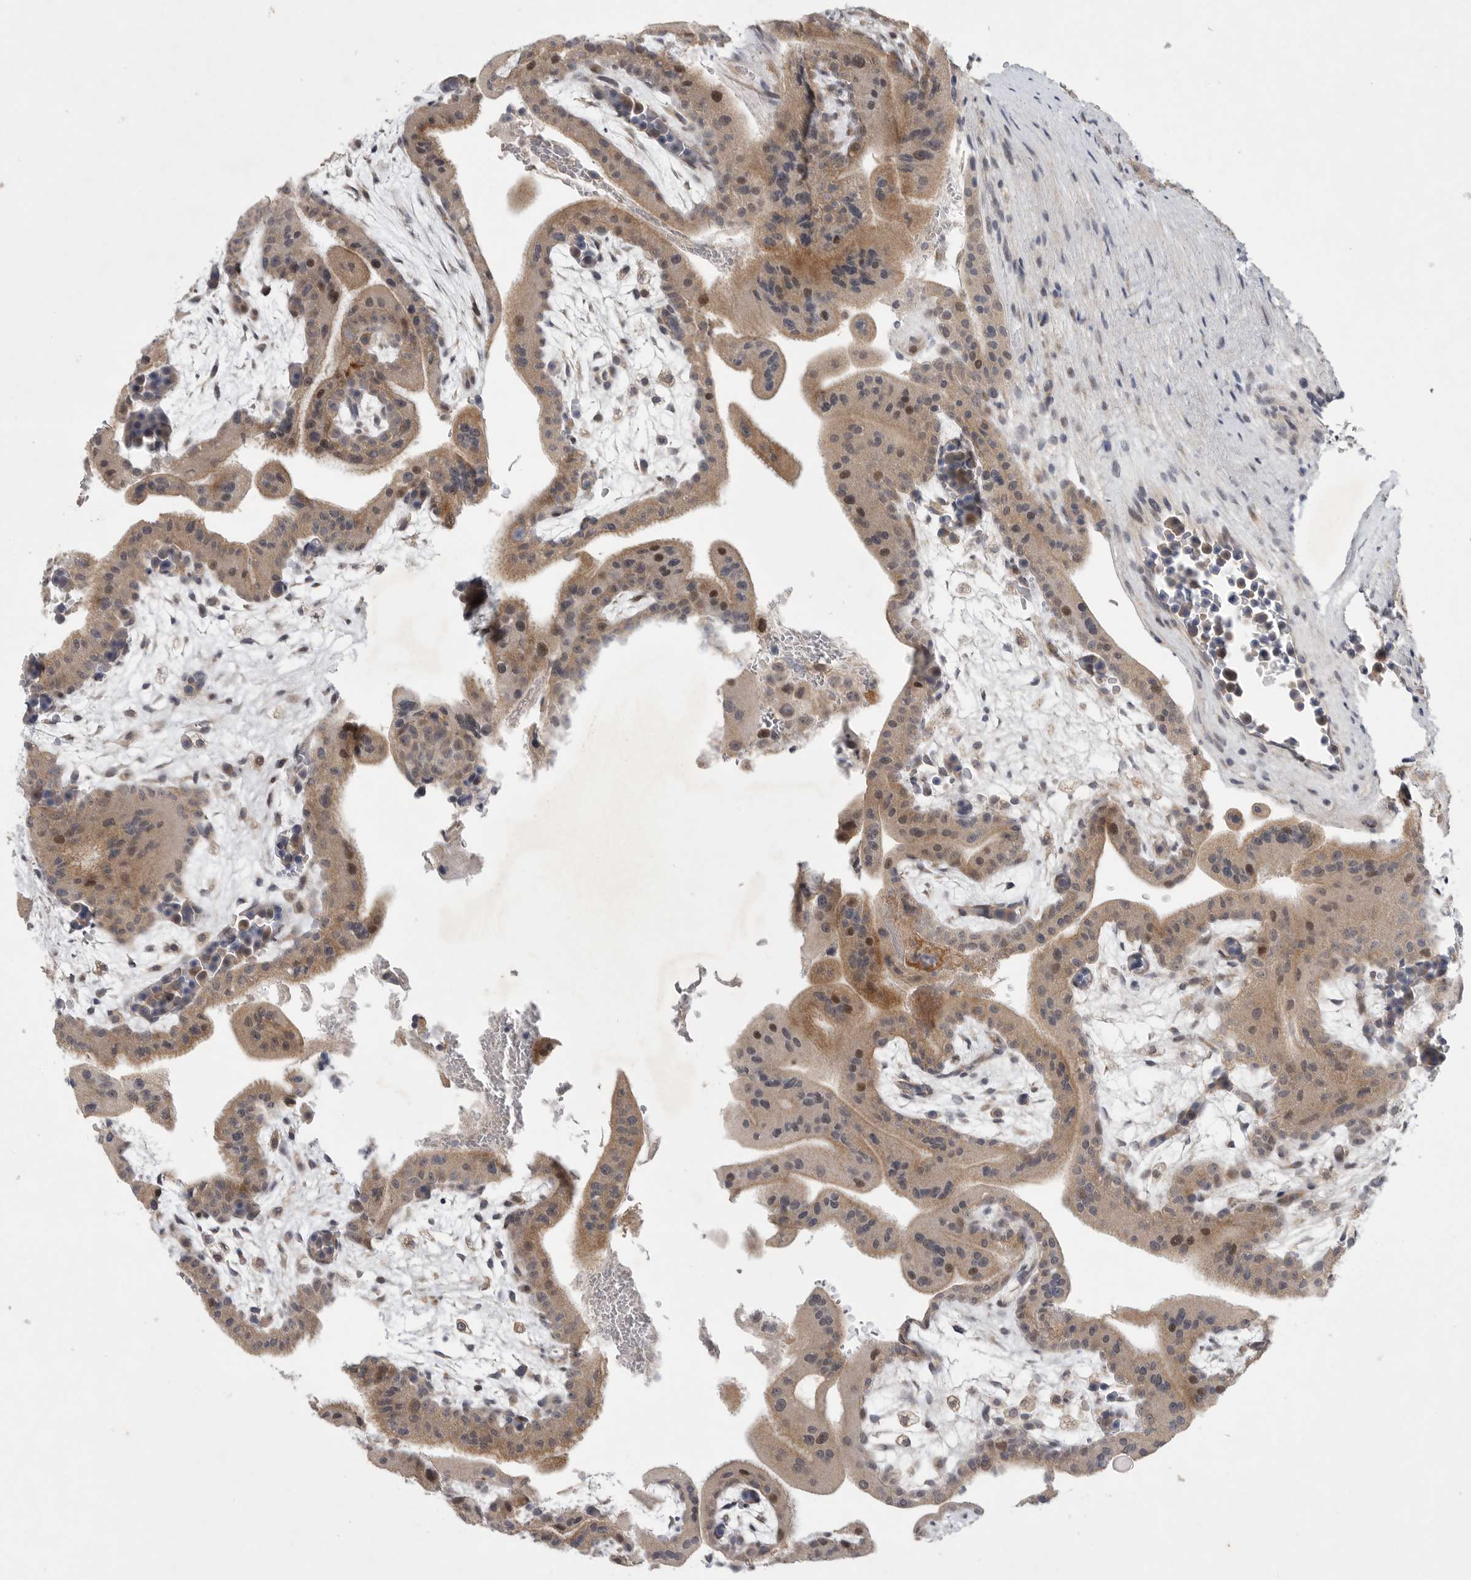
{"staining": {"intensity": "moderate", "quantity": ">75%", "location": "cytoplasmic/membranous"}, "tissue": "placenta", "cell_type": "Decidual cells", "image_type": "normal", "snomed": [{"axis": "morphology", "description": "Normal tissue, NOS"}, {"axis": "topography", "description": "Placenta"}], "caption": "Placenta stained with immunohistochemistry (IHC) shows moderate cytoplasmic/membranous positivity in approximately >75% of decidual cells.", "gene": "FBXO43", "patient": {"sex": "female", "age": 35}}